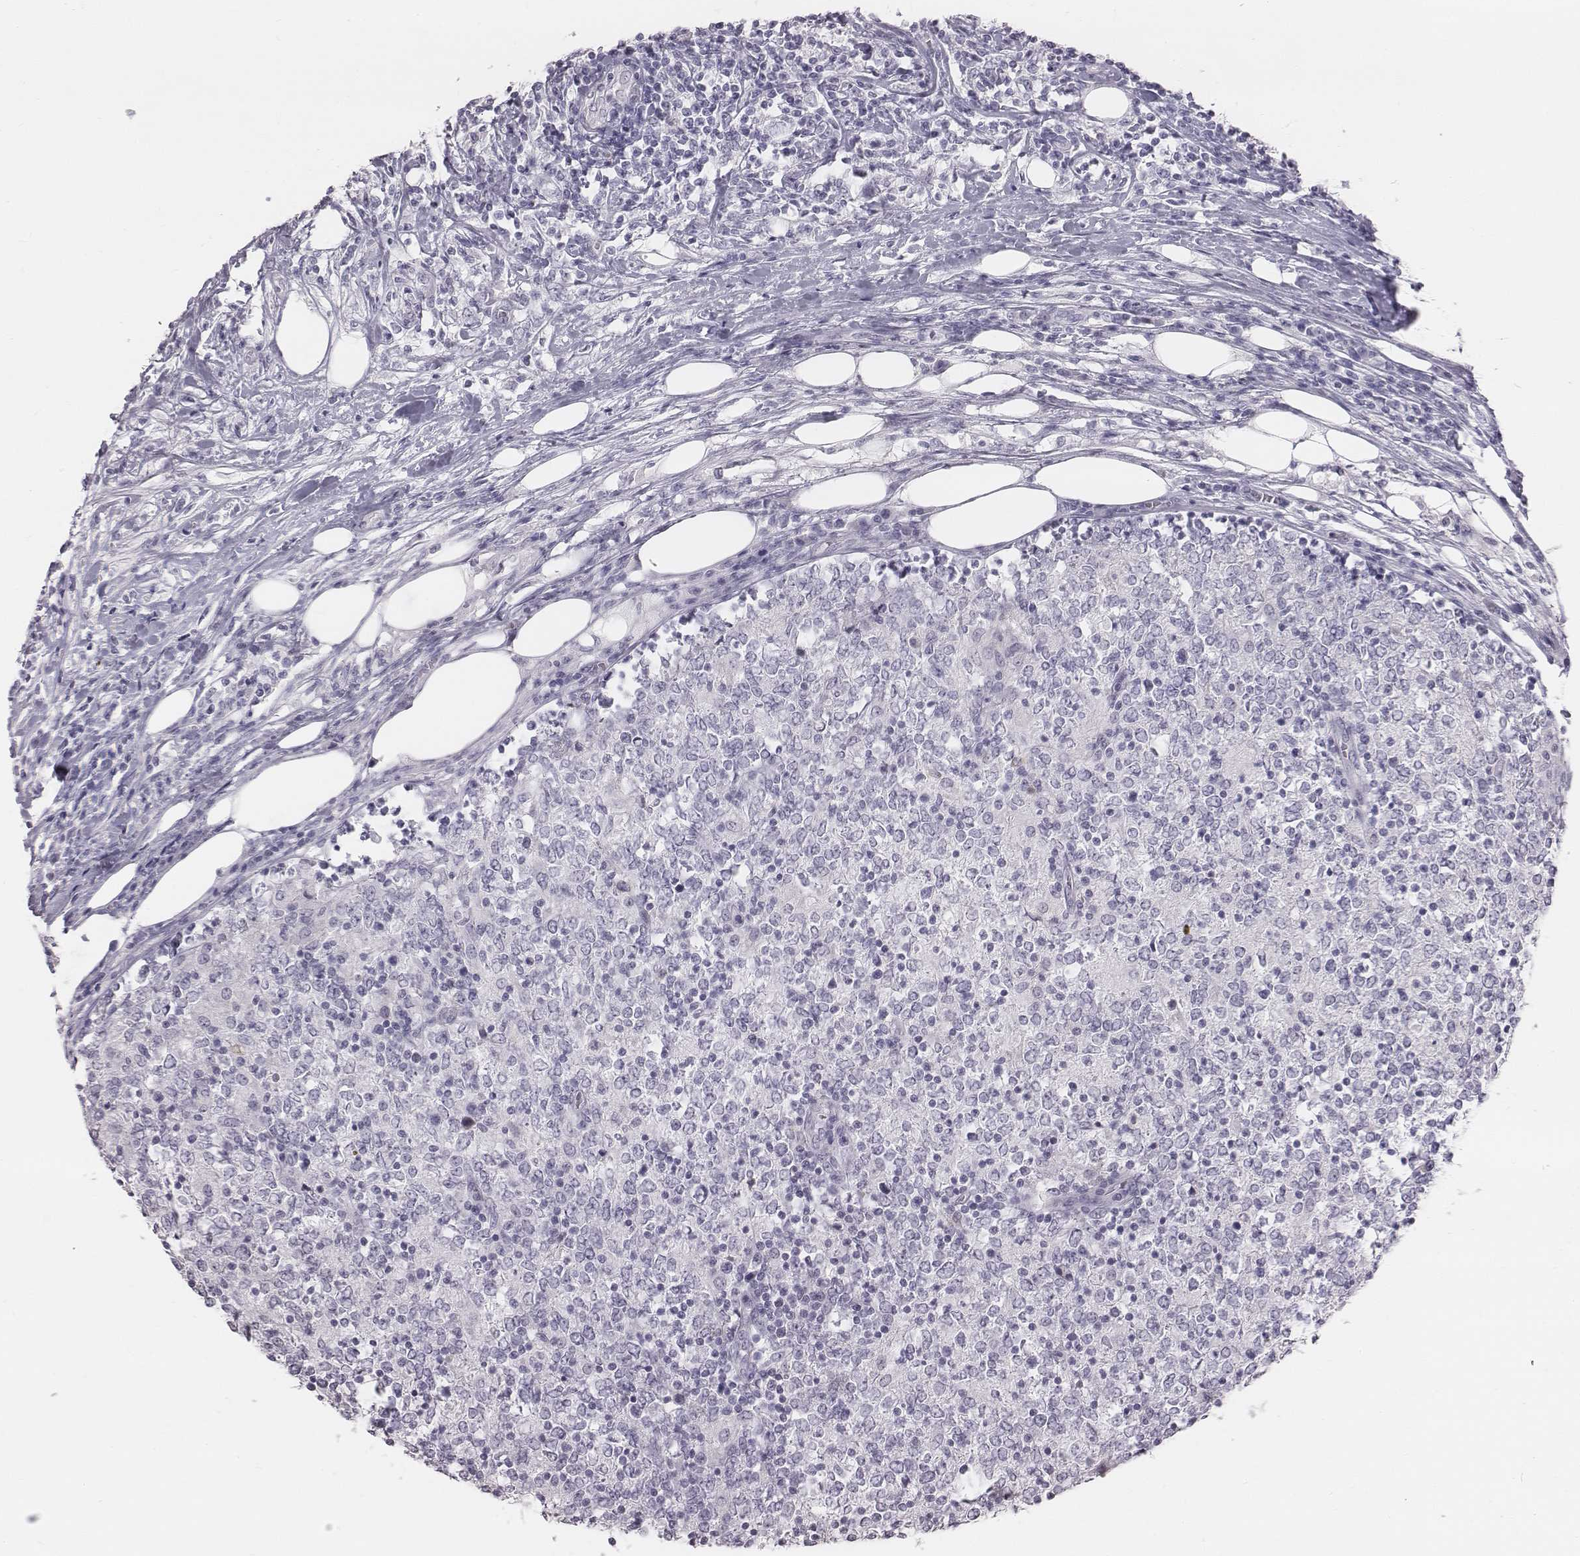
{"staining": {"intensity": "negative", "quantity": "none", "location": "none"}, "tissue": "lymphoma", "cell_type": "Tumor cells", "image_type": "cancer", "snomed": [{"axis": "morphology", "description": "Malignant lymphoma, non-Hodgkin's type, High grade"}, {"axis": "topography", "description": "Lymph node"}], "caption": "DAB (3,3'-diaminobenzidine) immunohistochemical staining of lymphoma exhibits no significant expression in tumor cells. (DAB IHC visualized using brightfield microscopy, high magnification).", "gene": "C6orf58", "patient": {"sex": "female", "age": 84}}